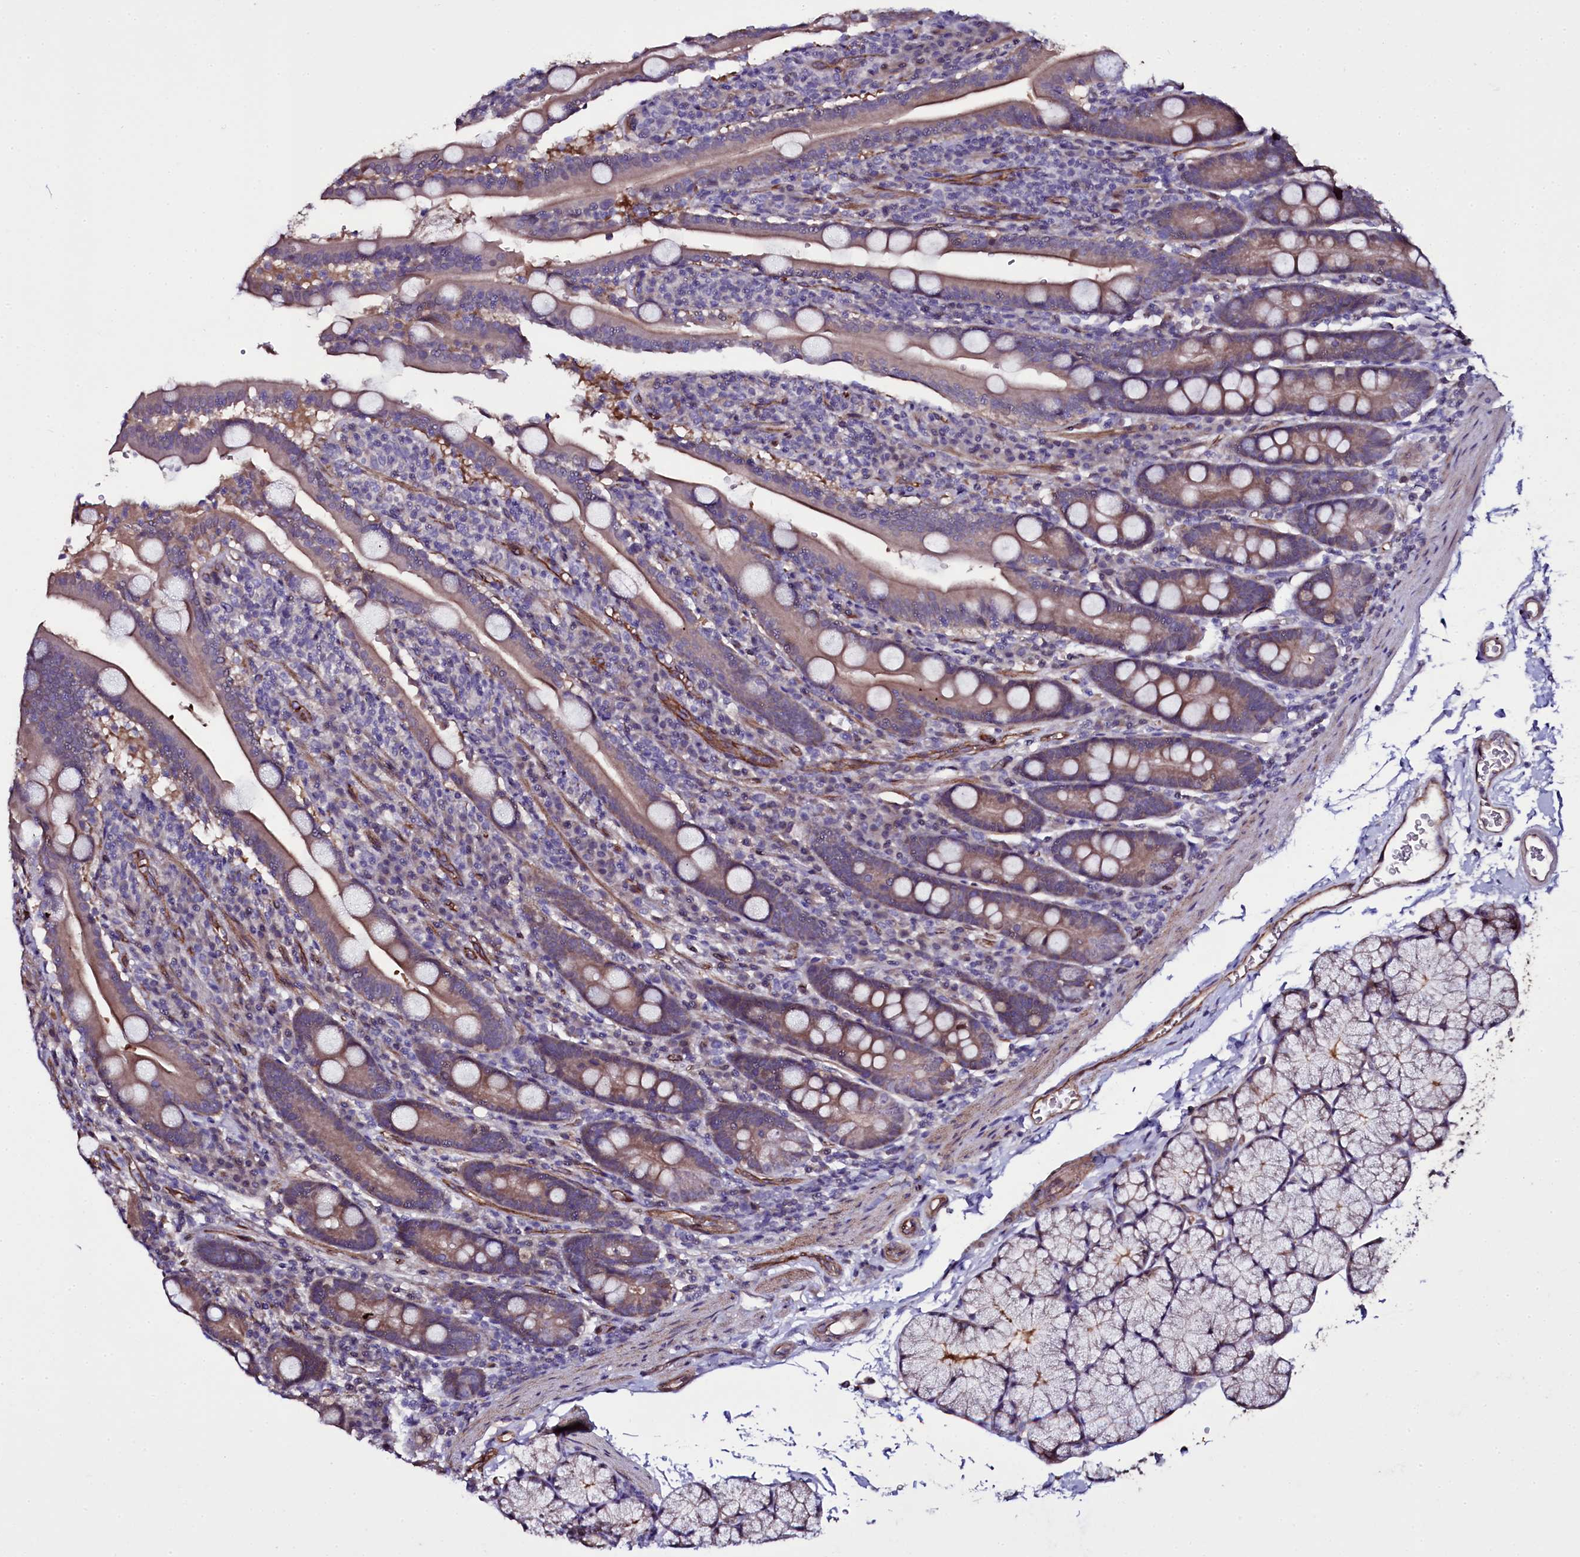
{"staining": {"intensity": "moderate", "quantity": "25%-75%", "location": "cytoplasmic/membranous"}, "tissue": "duodenum", "cell_type": "Glandular cells", "image_type": "normal", "snomed": [{"axis": "morphology", "description": "Normal tissue, NOS"}, {"axis": "topography", "description": "Duodenum"}], "caption": "IHC image of benign duodenum: human duodenum stained using IHC reveals medium levels of moderate protein expression localized specifically in the cytoplasmic/membranous of glandular cells, appearing as a cytoplasmic/membranous brown color.", "gene": "MEX3C", "patient": {"sex": "male", "age": 35}}